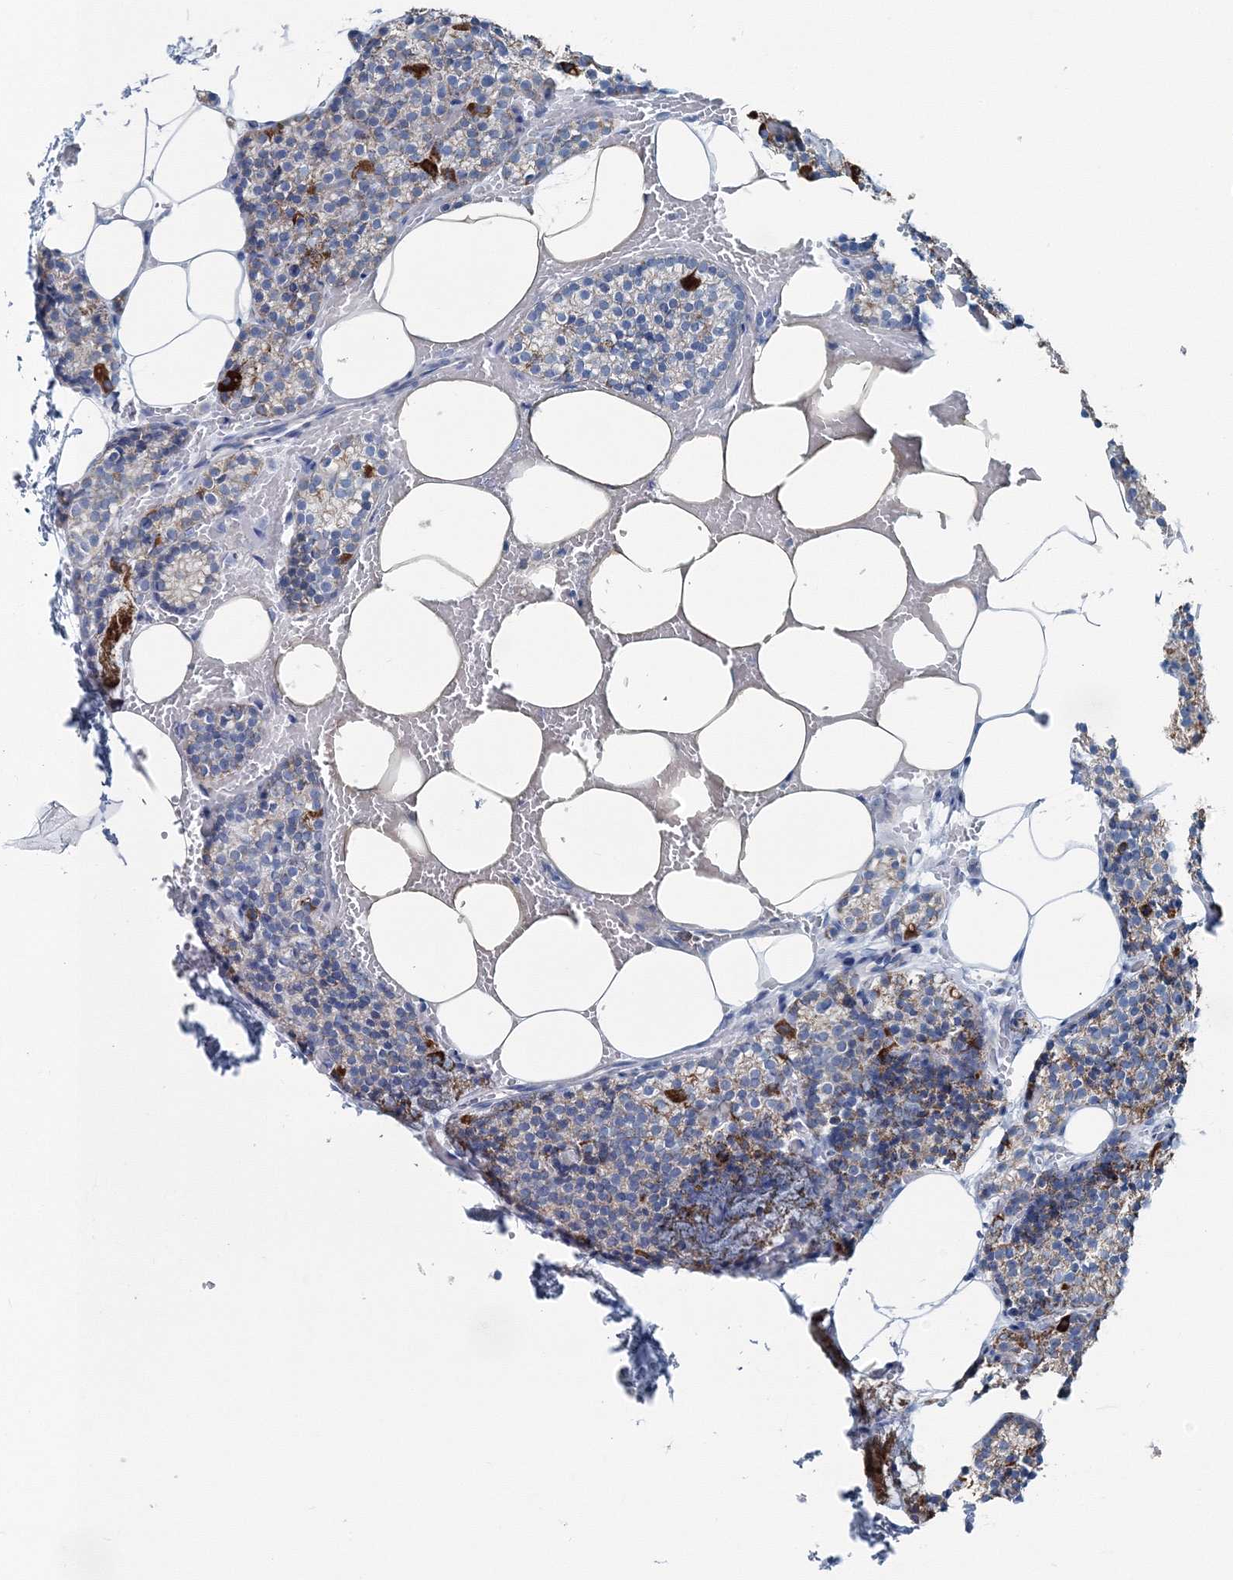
{"staining": {"intensity": "strong", "quantity": "<25%", "location": "cytoplasmic/membranous"}, "tissue": "parathyroid gland", "cell_type": "Glandular cells", "image_type": "normal", "snomed": [{"axis": "morphology", "description": "Normal tissue, NOS"}, {"axis": "topography", "description": "Parathyroid gland"}], "caption": "Immunohistochemical staining of unremarkable parathyroid gland displays medium levels of strong cytoplasmic/membranous expression in about <25% of glandular cells. The protein is stained brown, and the nuclei are stained in blue (DAB (3,3'-diaminobenzidine) IHC with brightfield microscopy, high magnification).", "gene": "GABARAPL2", "patient": {"sex": "male", "age": 58}}